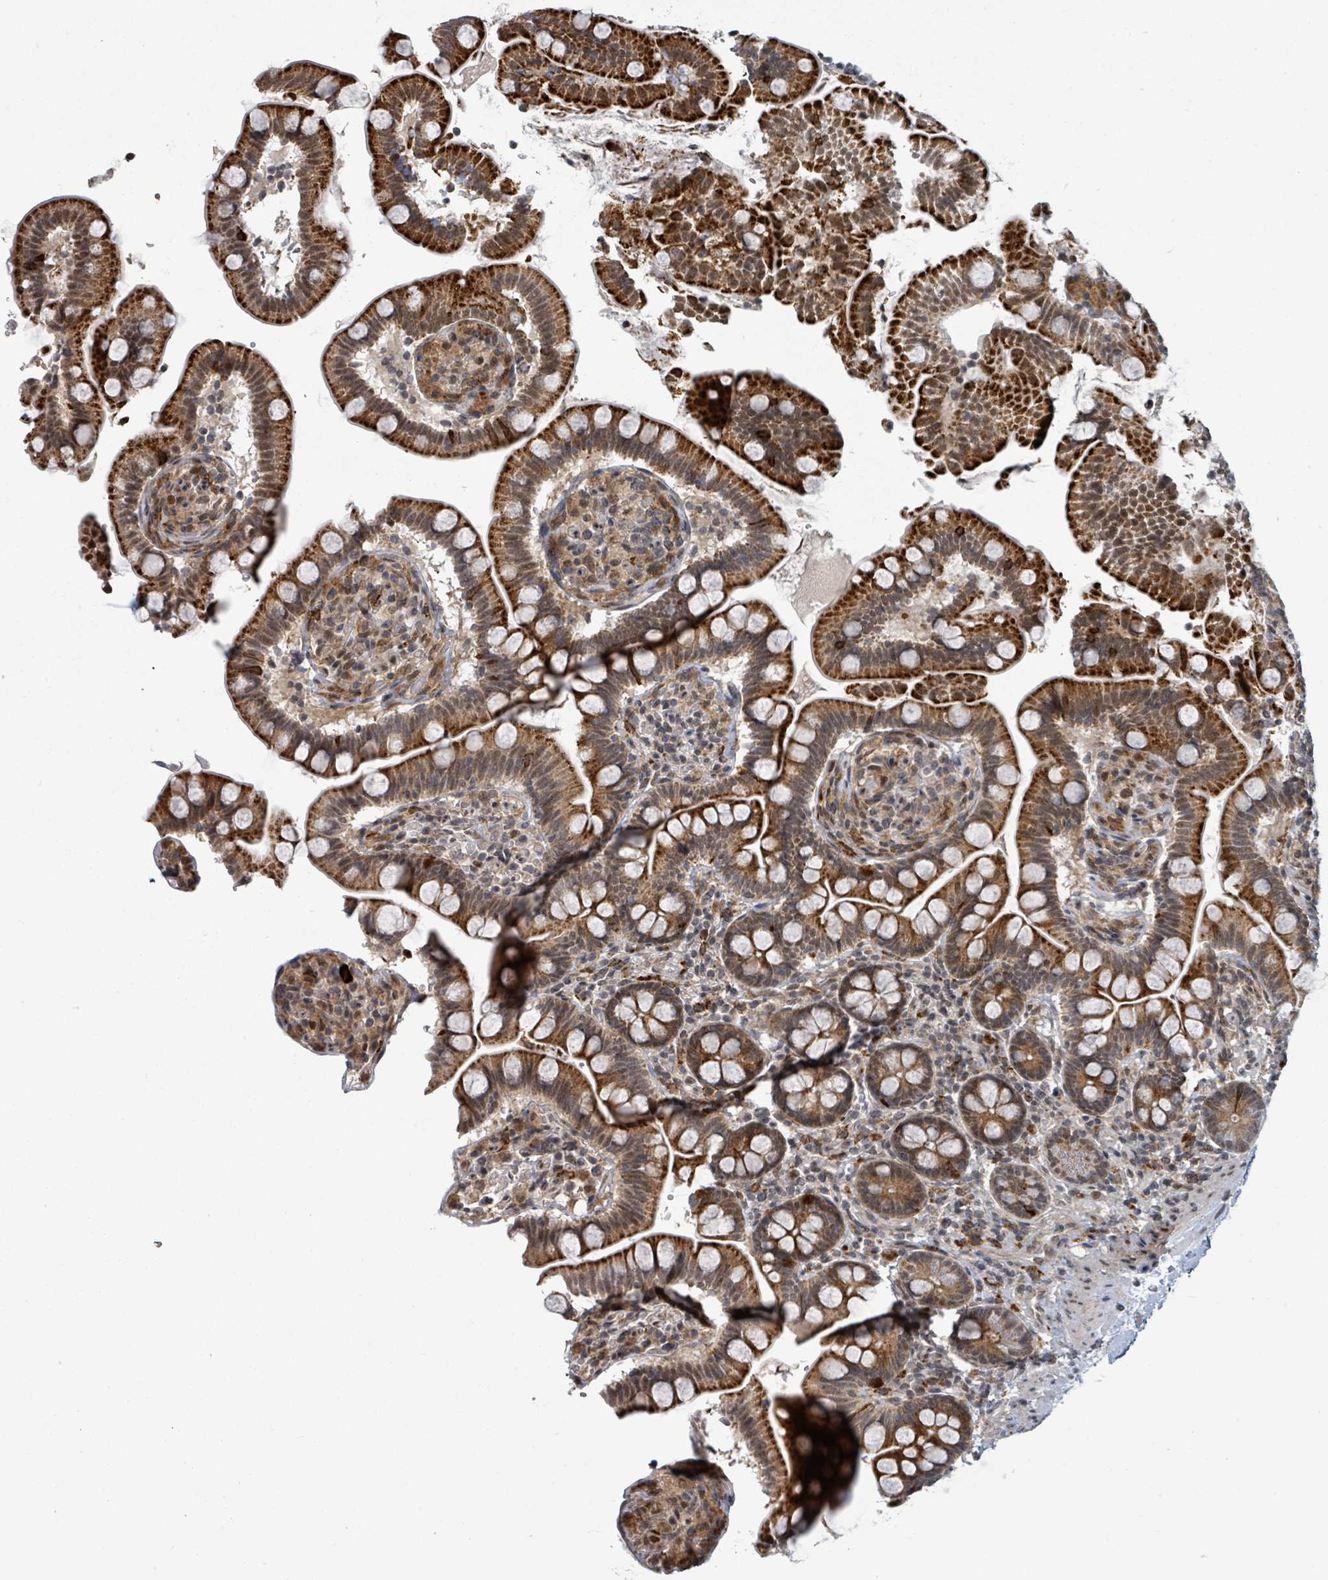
{"staining": {"intensity": "strong", "quantity": ">75%", "location": "cytoplasmic/membranous"}, "tissue": "small intestine", "cell_type": "Glandular cells", "image_type": "normal", "snomed": [{"axis": "morphology", "description": "Normal tissue, NOS"}, {"axis": "topography", "description": "Small intestine"}], "caption": "Glandular cells reveal high levels of strong cytoplasmic/membranous staining in approximately >75% of cells in unremarkable small intestine. (brown staining indicates protein expression, while blue staining denotes nuclei).", "gene": "GTF3C1", "patient": {"sex": "female", "age": 64}}